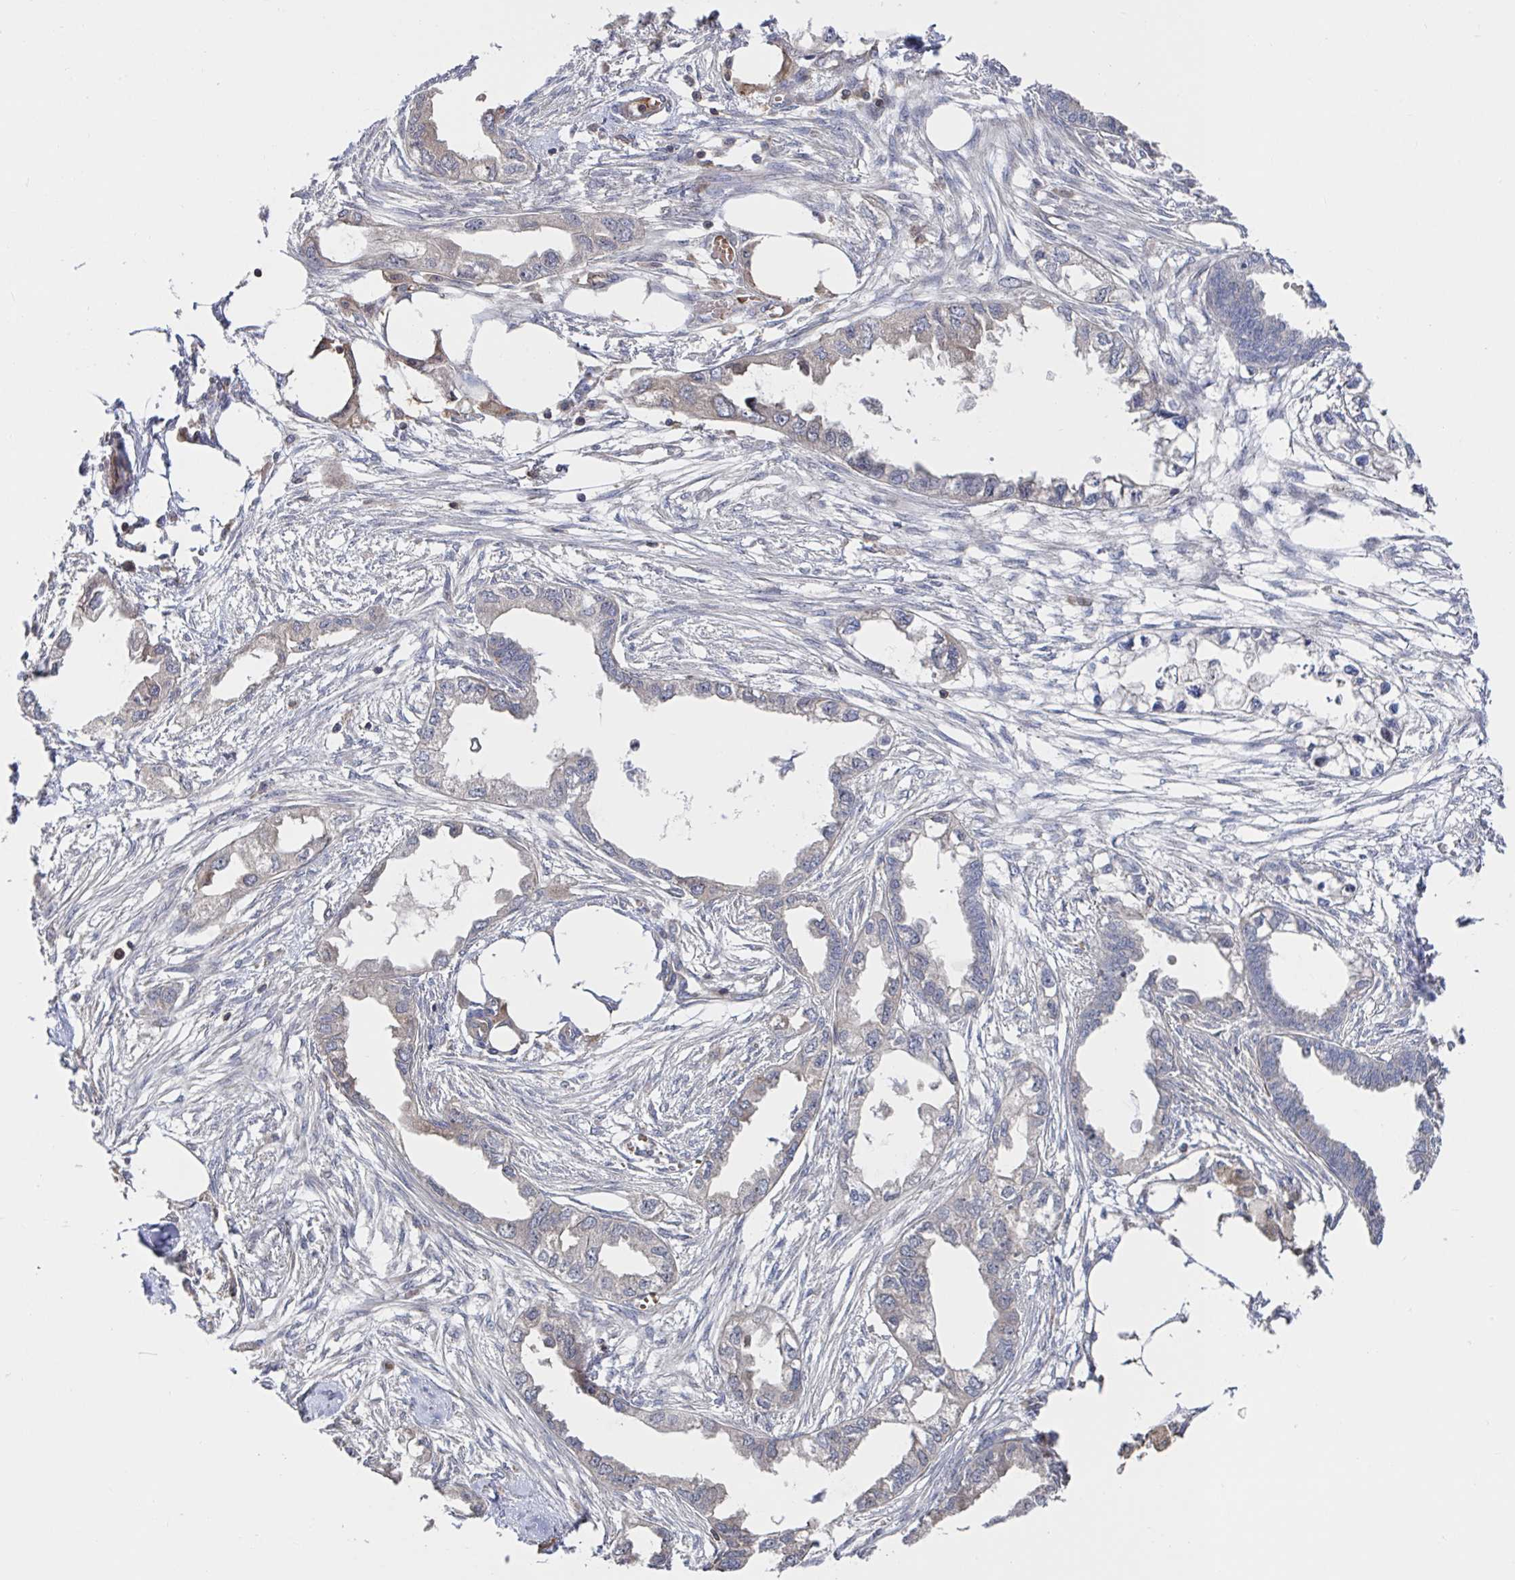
{"staining": {"intensity": "weak", "quantity": "<25%", "location": "cytoplasmic/membranous"}, "tissue": "endometrial cancer", "cell_type": "Tumor cells", "image_type": "cancer", "snomed": [{"axis": "morphology", "description": "Adenocarcinoma, NOS"}, {"axis": "morphology", "description": "Adenocarcinoma, metastatic, NOS"}, {"axis": "topography", "description": "Adipose tissue"}, {"axis": "topography", "description": "Endometrium"}], "caption": "This image is of adenocarcinoma (endometrial) stained with immunohistochemistry (IHC) to label a protein in brown with the nuclei are counter-stained blue. There is no positivity in tumor cells.", "gene": "DHRS12", "patient": {"sex": "female", "age": 67}}